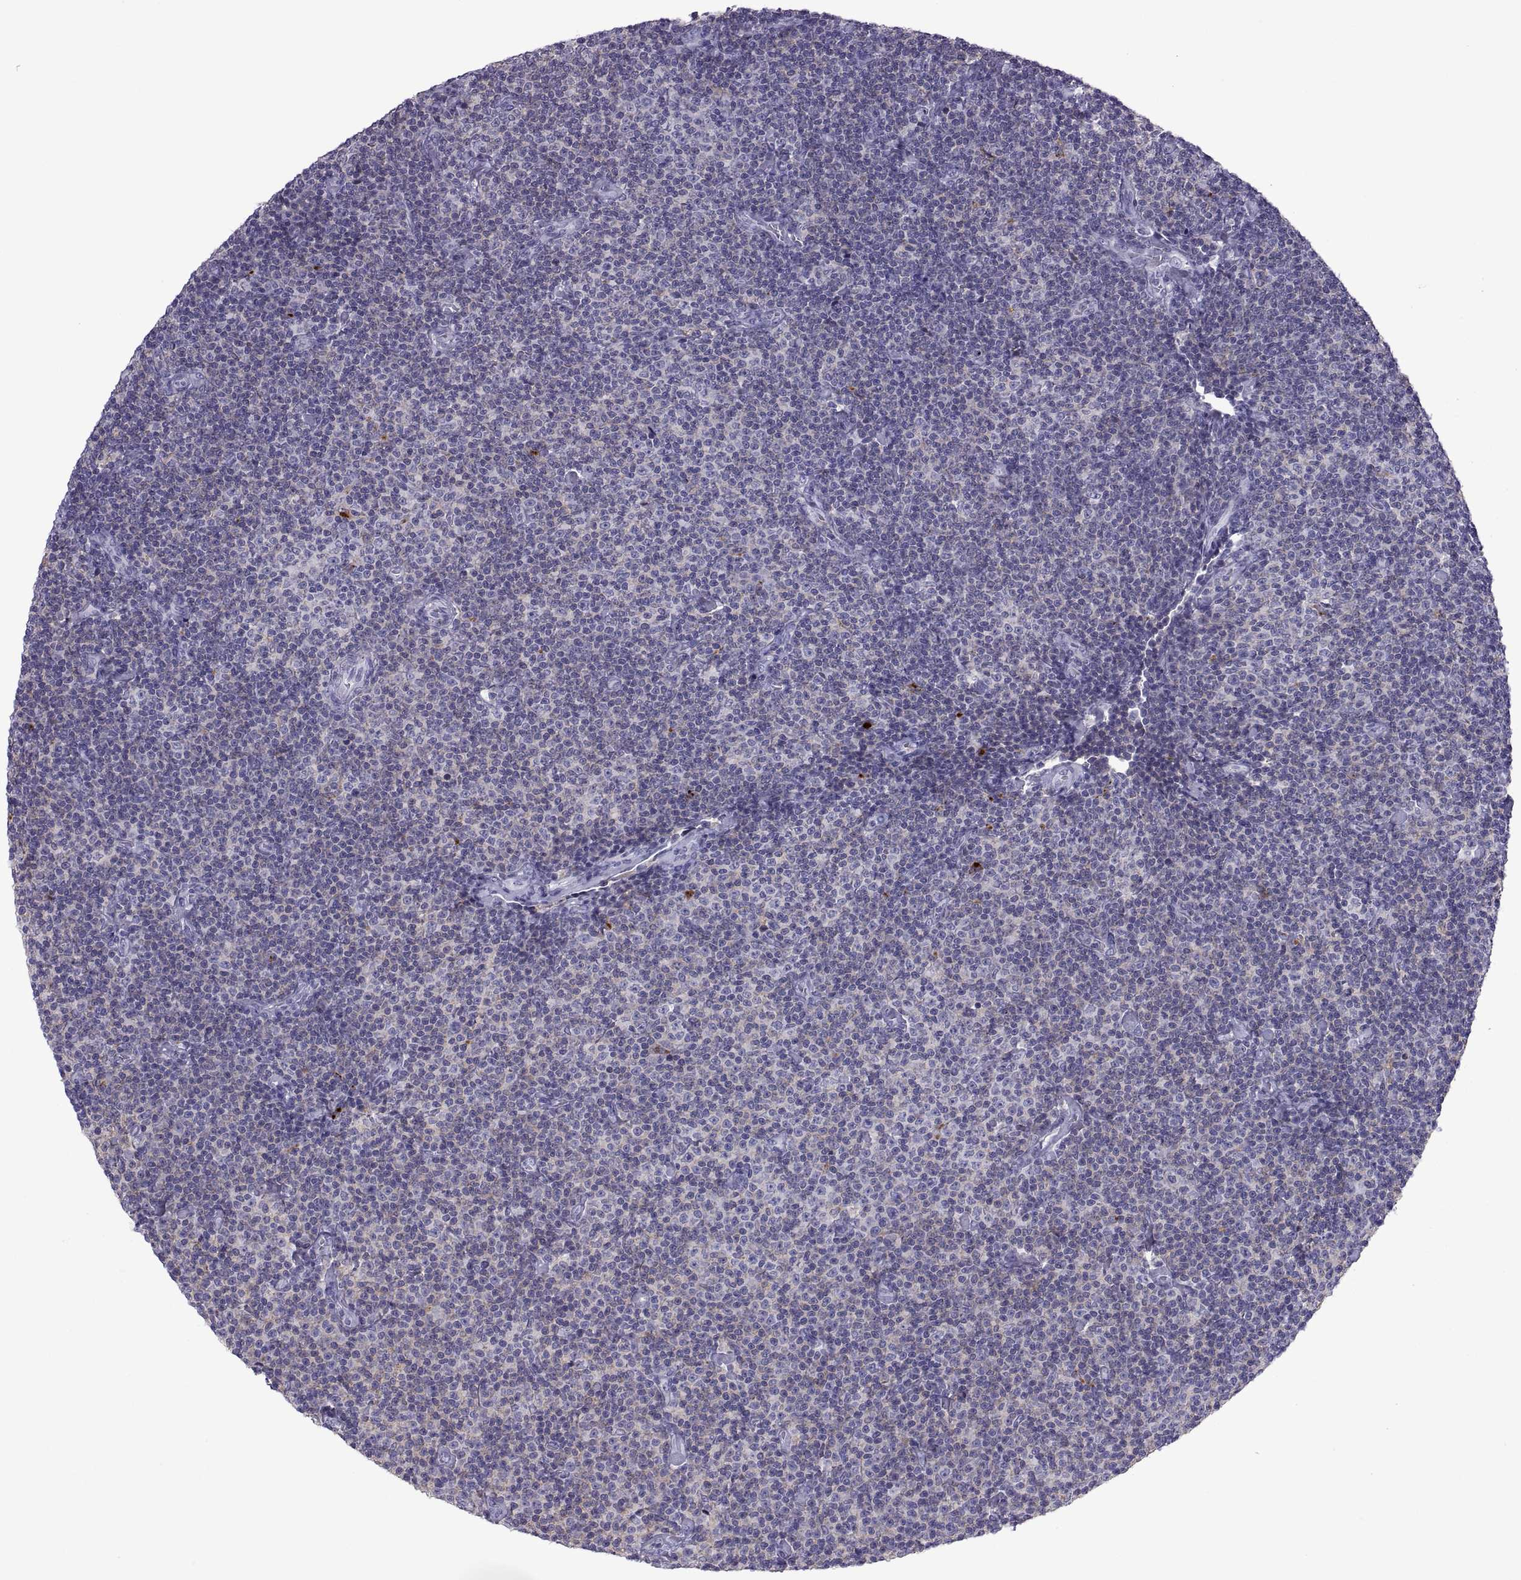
{"staining": {"intensity": "negative", "quantity": "none", "location": "none"}, "tissue": "lymphoma", "cell_type": "Tumor cells", "image_type": "cancer", "snomed": [{"axis": "morphology", "description": "Malignant lymphoma, non-Hodgkin's type, Low grade"}, {"axis": "topography", "description": "Lymph node"}], "caption": "Micrograph shows no significant protein staining in tumor cells of lymphoma.", "gene": "RGS19", "patient": {"sex": "male", "age": 81}}